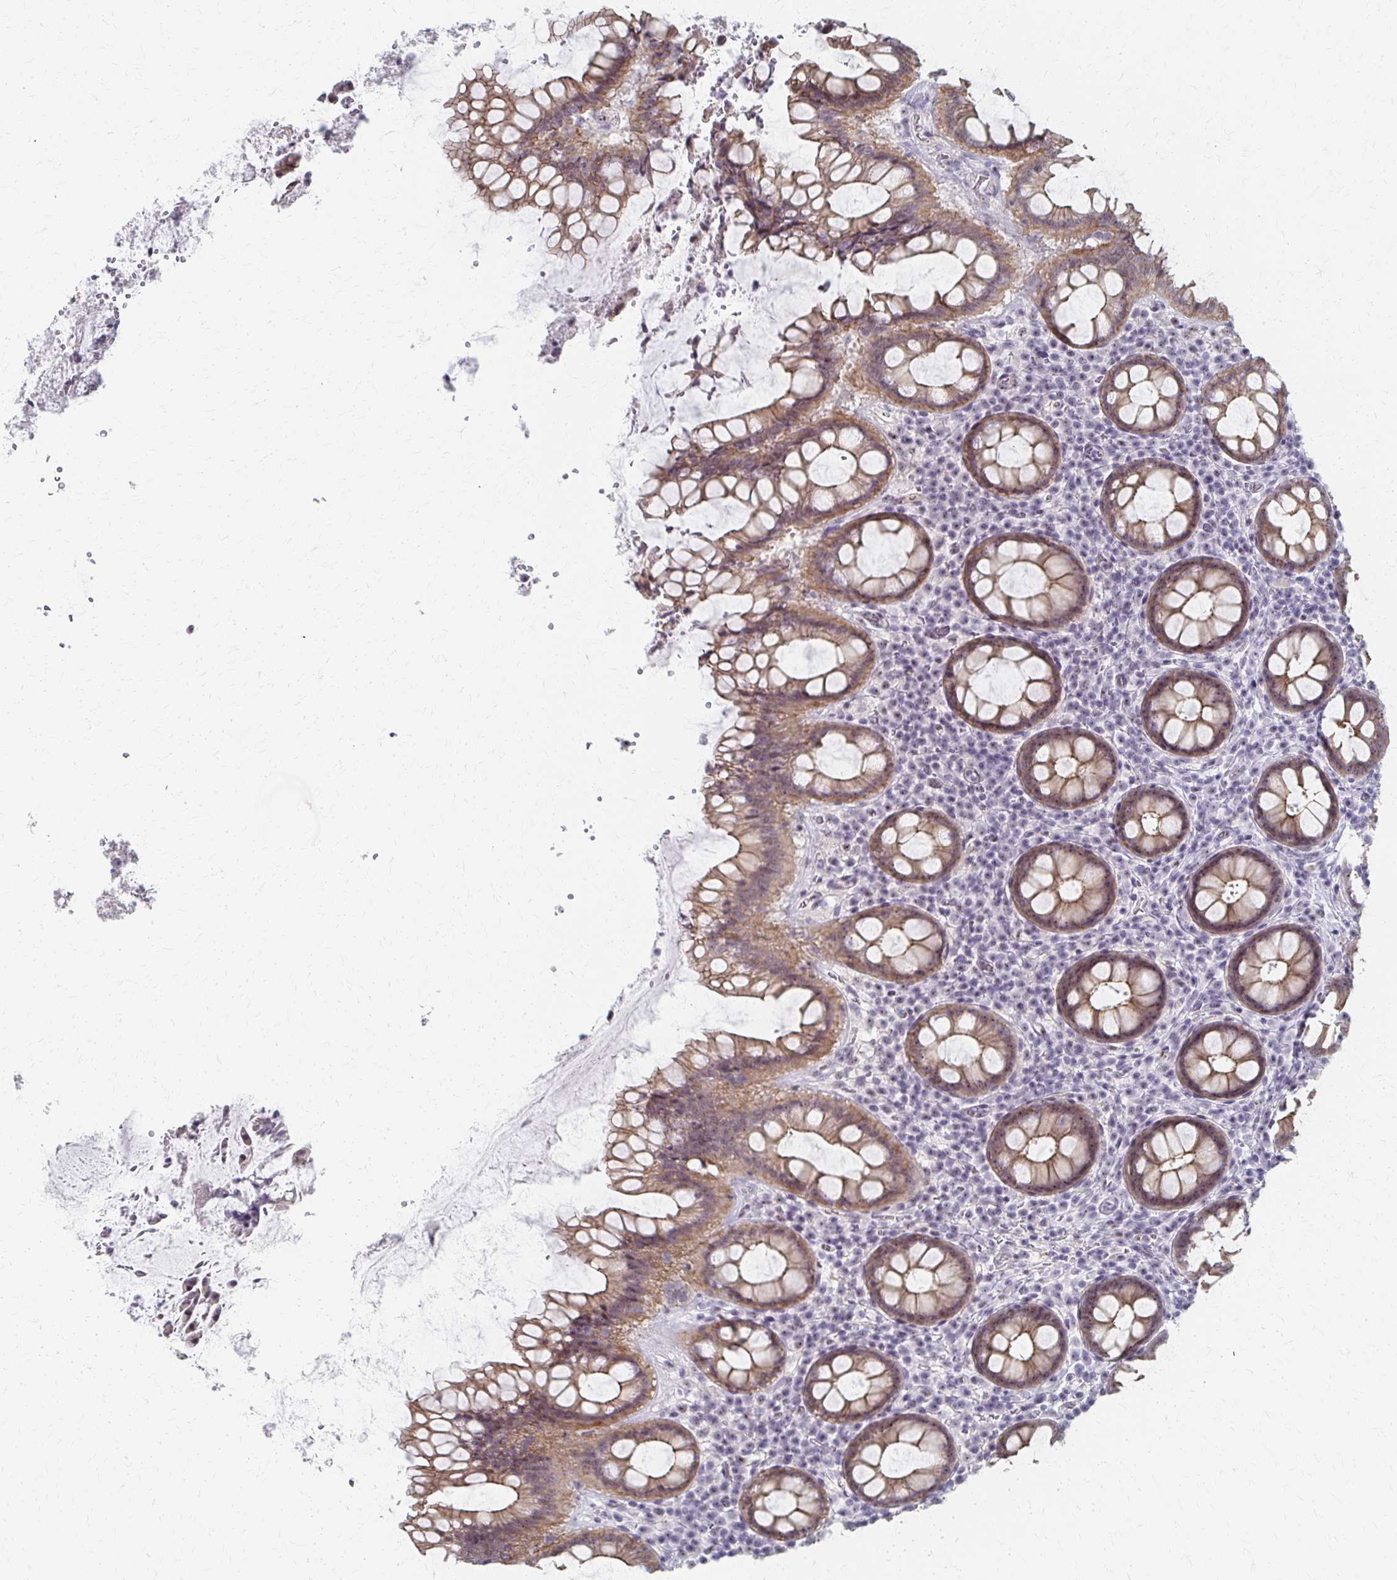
{"staining": {"intensity": "moderate", "quantity": ">75%", "location": "cytoplasmic/membranous,nuclear"}, "tissue": "rectum", "cell_type": "Glandular cells", "image_type": "normal", "snomed": [{"axis": "morphology", "description": "Normal tissue, NOS"}, {"axis": "topography", "description": "Rectum"}], "caption": "Human rectum stained with a brown dye demonstrates moderate cytoplasmic/membranous,nuclear positive positivity in about >75% of glandular cells.", "gene": "PES1", "patient": {"sex": "female", "age": 69}}